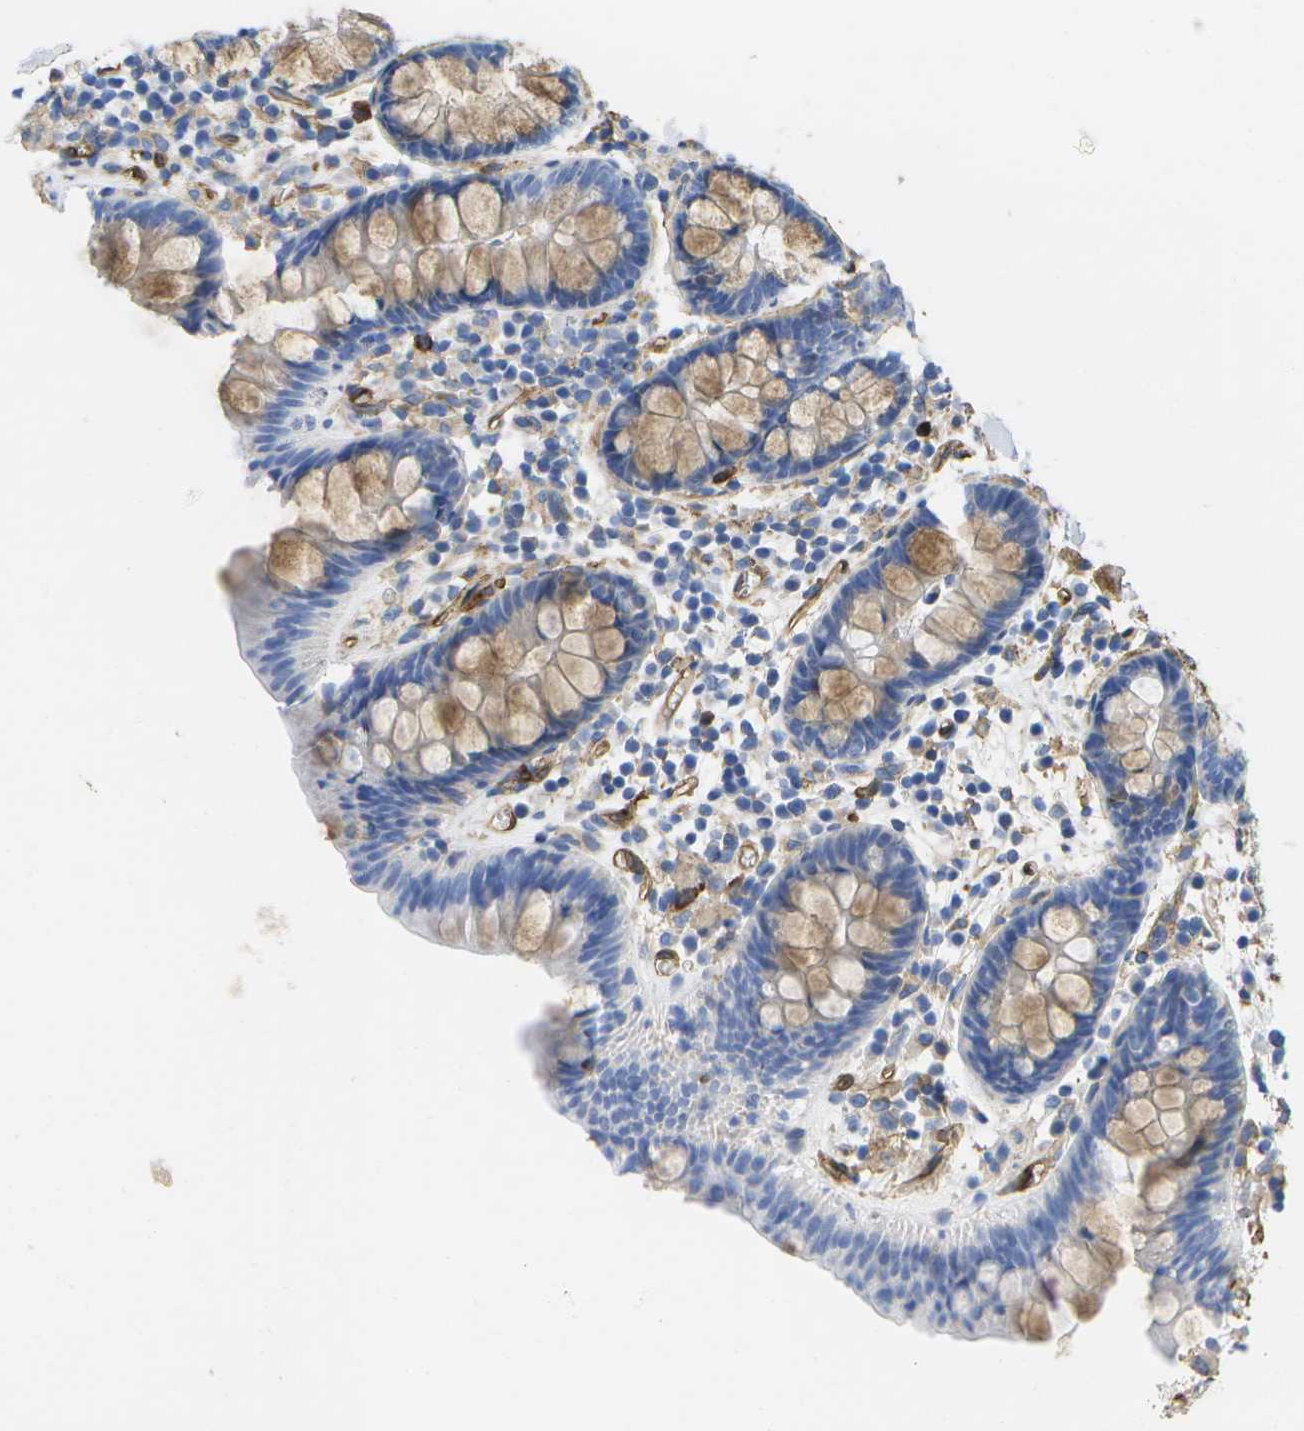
{"staining": {"intensity": "moderate", "quantity": ">75%", "location": "cytoplasmic/membranous"}, "tissue": "colon", "cell_type": "Endothelial cells", "image_type": "normal", "snomed": [{"axis": "morphology", "description": "Normal tissue, NOS"}, {"axis": "topography", "description": "Colon"}], "caption": "Protein staining displays moderate cytoplasmic/membranous staining in about >75% of endothelial cells in benign colon.", "gene": "DYSF", "patient": {"sex": "female", "age": 80}}